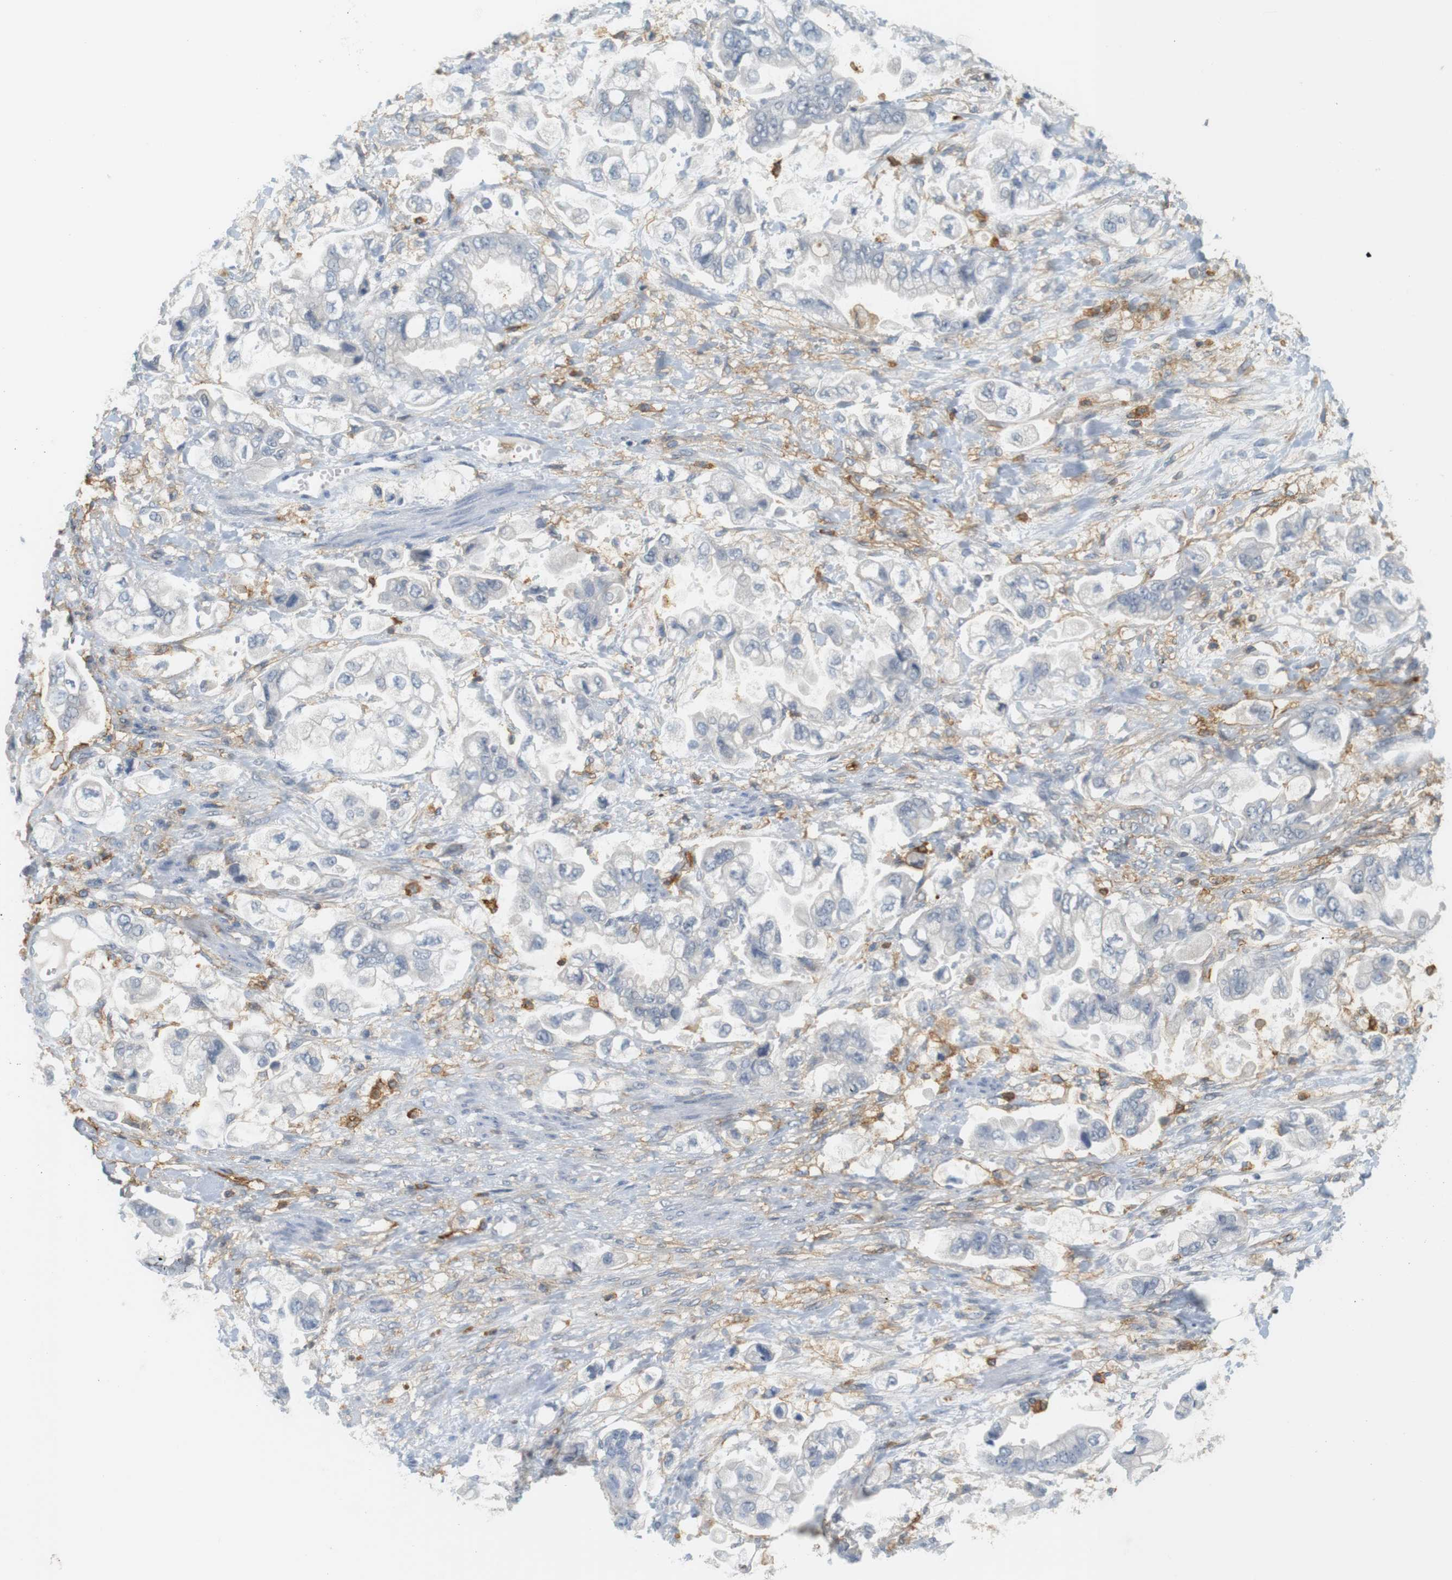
{"staining": {"intensity": "negative", "quantity": "none", "location": "none"}, "tissue": "stomach cancer", "cell_type": "Tumor cells", "image_type": "cancer", "snomed": [{"axis": "morphology", "description": "Normal tissue, NOS"}, {"axis": "morphology", "description": "Adenocarcinoma, NOS"}, {"axis": "topography", "description": "Stomach"}], "caption": "Adenocarcinoma (stomach) stained for a protein using IHC exhibits no expression tumor cells.", "gene": "SIRPA", "patient": {"sex": "male", "age": 62}}